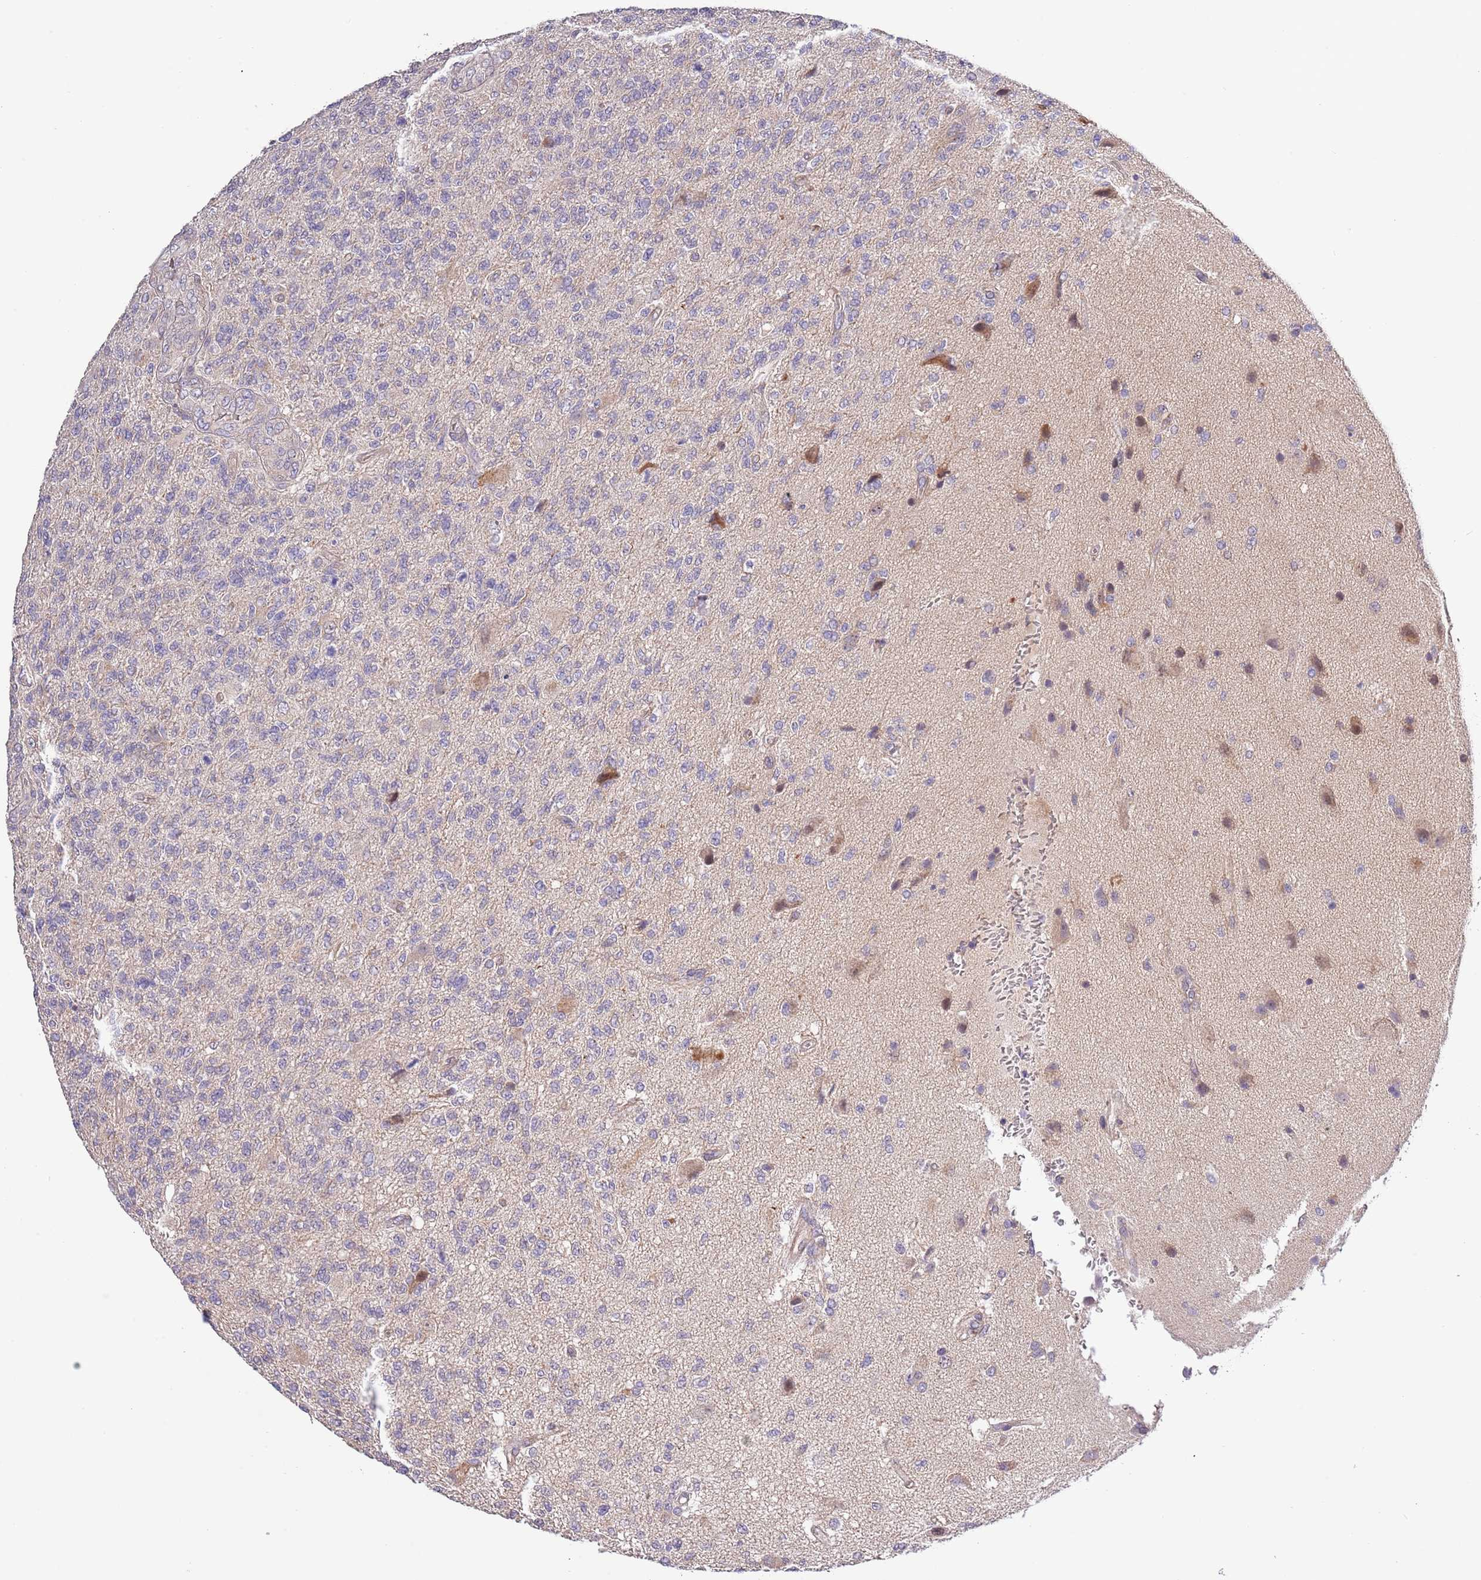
{"staining": {"intensity": "negative", "quantity": "none", "location": "none"}, "tissue": "glioma", "cell_type": "Tumor cells", "image_type": "cancer", "snomed": [{"axis": "morphology", "description": "Glioma, malignant, High grade"}, {"axis": "topography", "description": "Brain"}], "caption": "The photomicrograph exhibits no significant staining in tumor cells of malignant glioma (high-grade).", "gene": "LIPJ", "patient": {"sex": "male", "age": 56}}